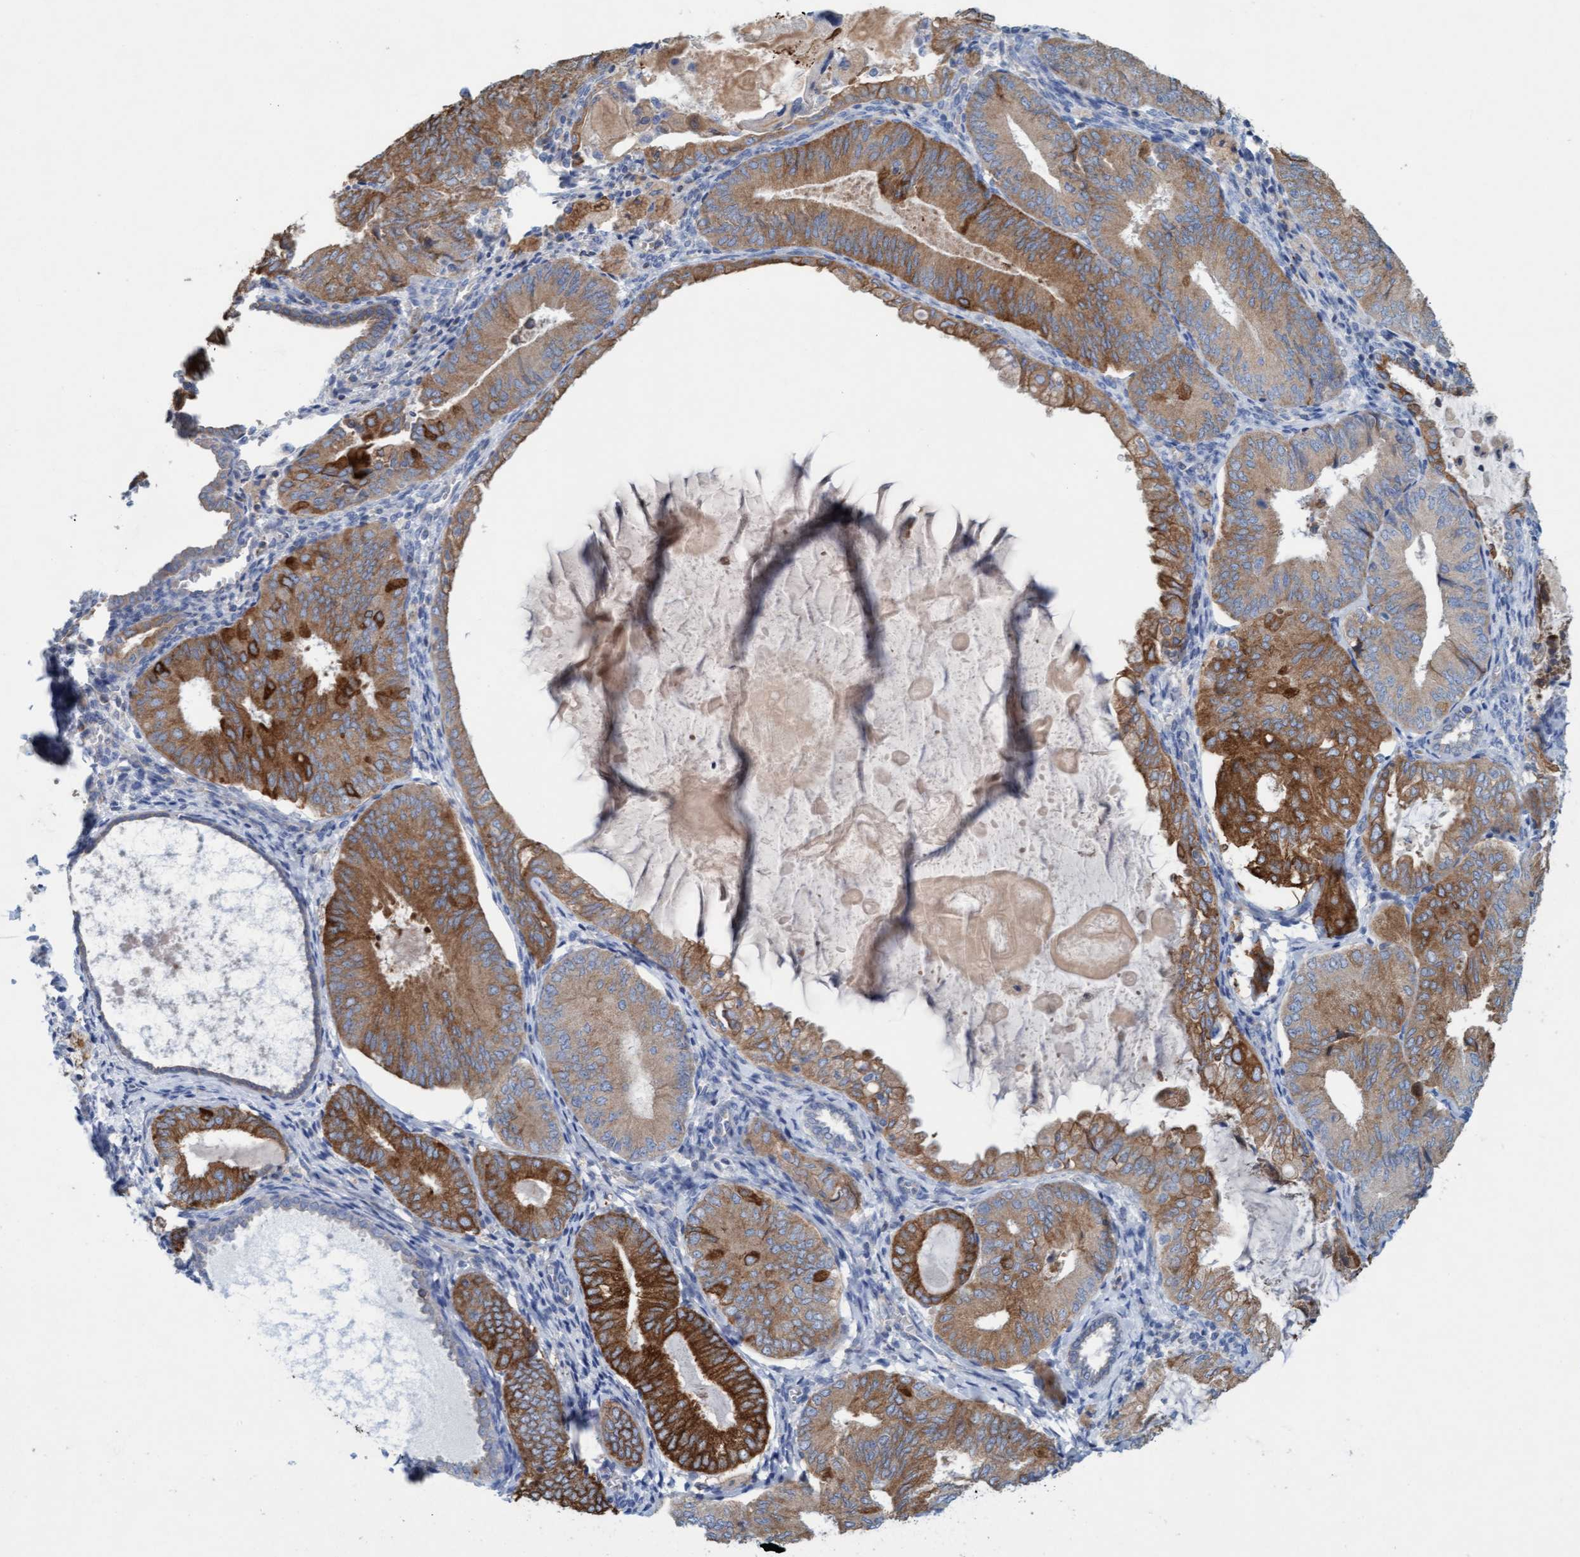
{"staining": {"intensity": "moderate", "quantity": ">75%", "location": "cytoplasmic/membranous"}, "tissue": "endometrial cancer", "cell_type": "Tumor cells", "image_type": "cancer", "snomed": [{"axis": "morphology", "description": "Adenocarcinoma, NOS"}, {"axis": "topography", "description": "Endometrium"}], "caption": "This image shows immunohistochemistry staining of human endometrial adenocarcinoma, with medium moderate cytoplasmic/membranous expression in approximately >75% of tumor cells.", "gene": "SIGIRR", "patient": {"sex": "female", "age": 81}}